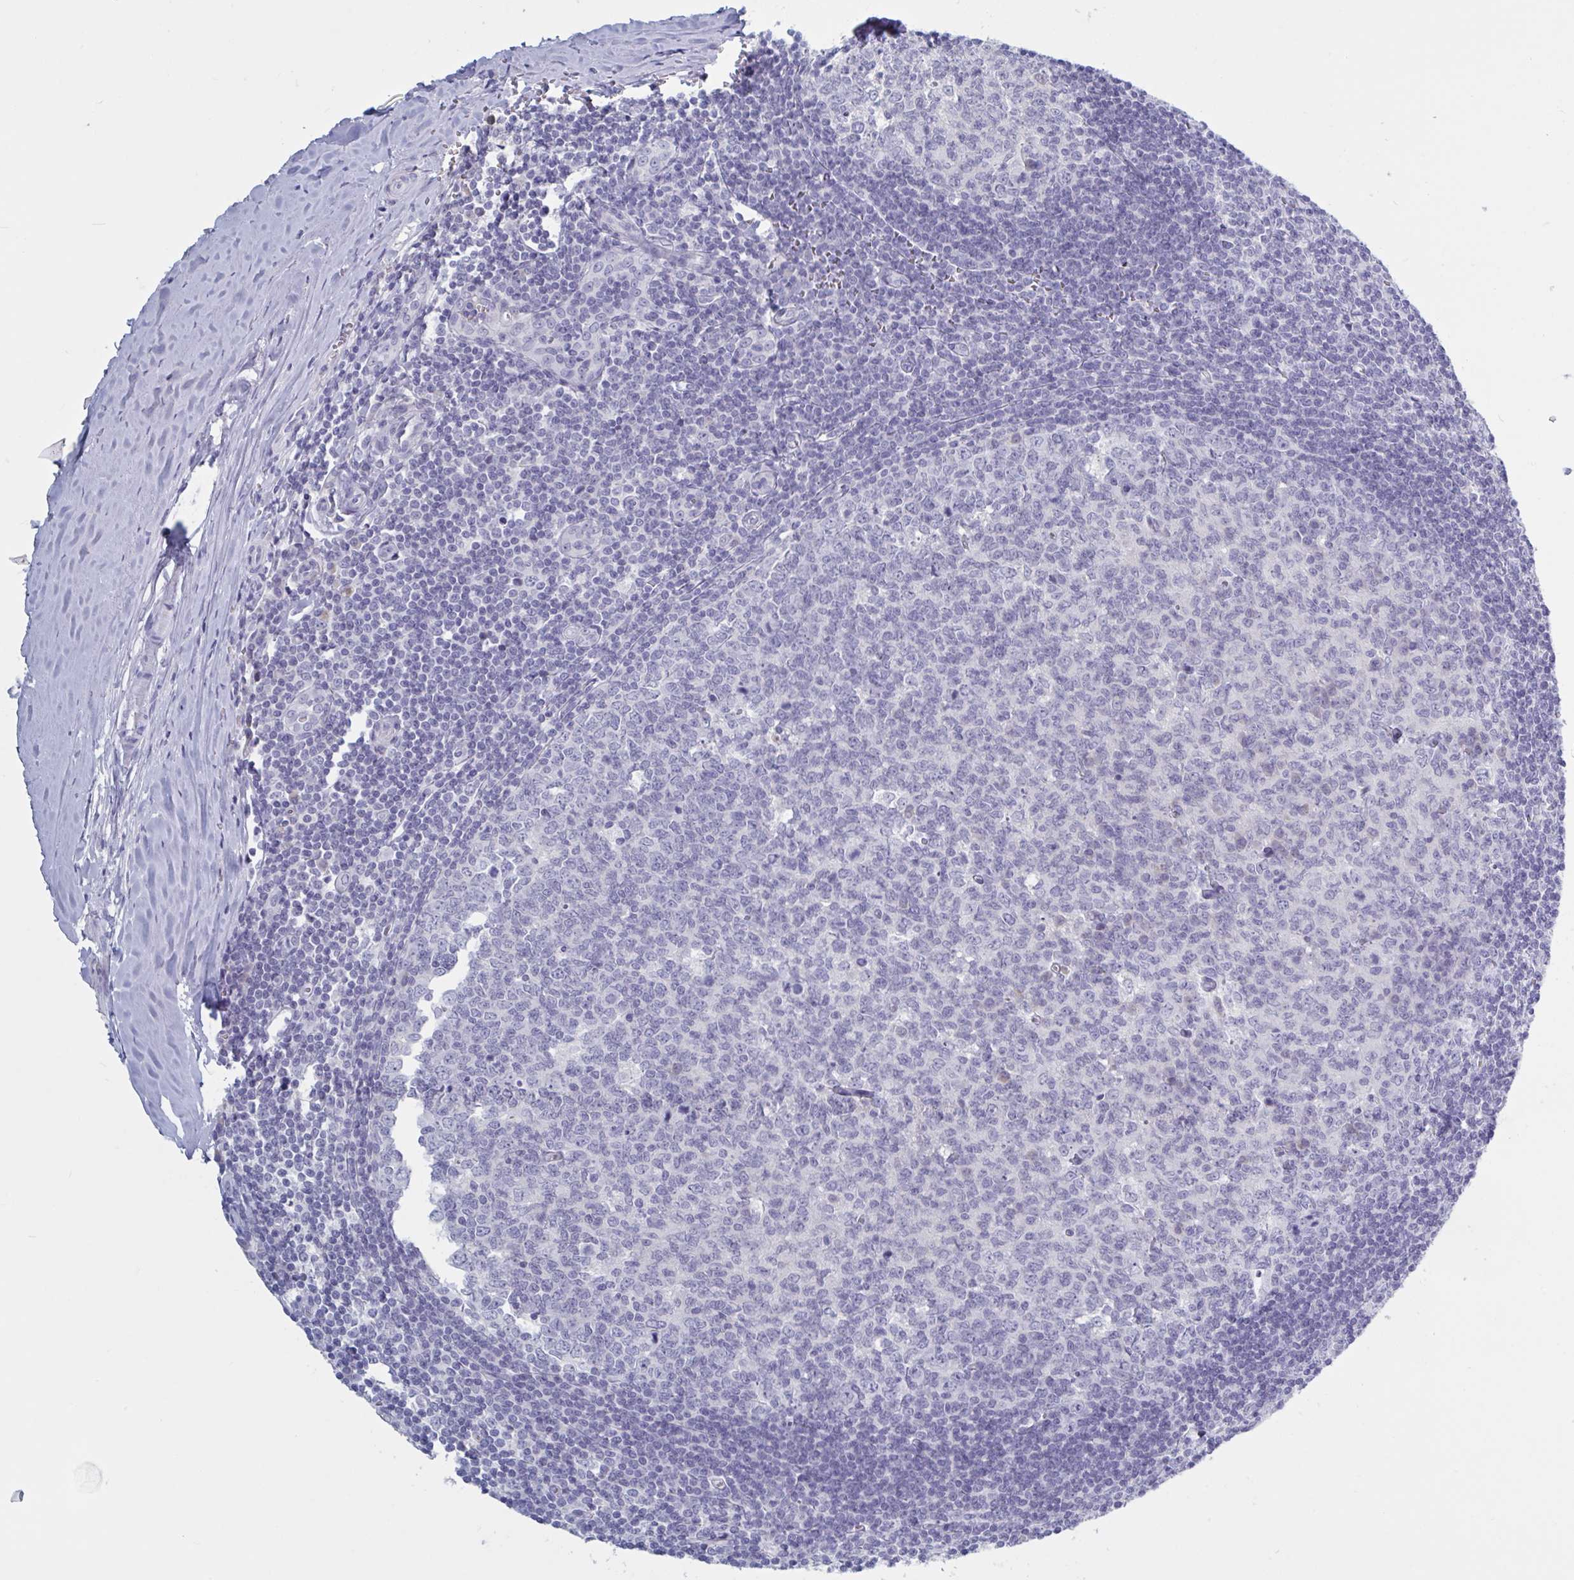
{"staining": {"intensity": "negative", "quantity": "none", "location": "none"}, "tissue": "tonsil", "cell_type": "Germinal center cells", "image_type": "normal", "snomed": [{"axis": "morphology", "description": "Normal tissue, NOS"}, {"axis": "topography", "description": "Tonsil"}], "caption": "An immunohistochemistry (IHC) image of normal tonsil is shown. There is no staining in germinal center cells of tonsil.", "gene": "NDUFC2", "patient": {"sex": "male", "age": 27}}